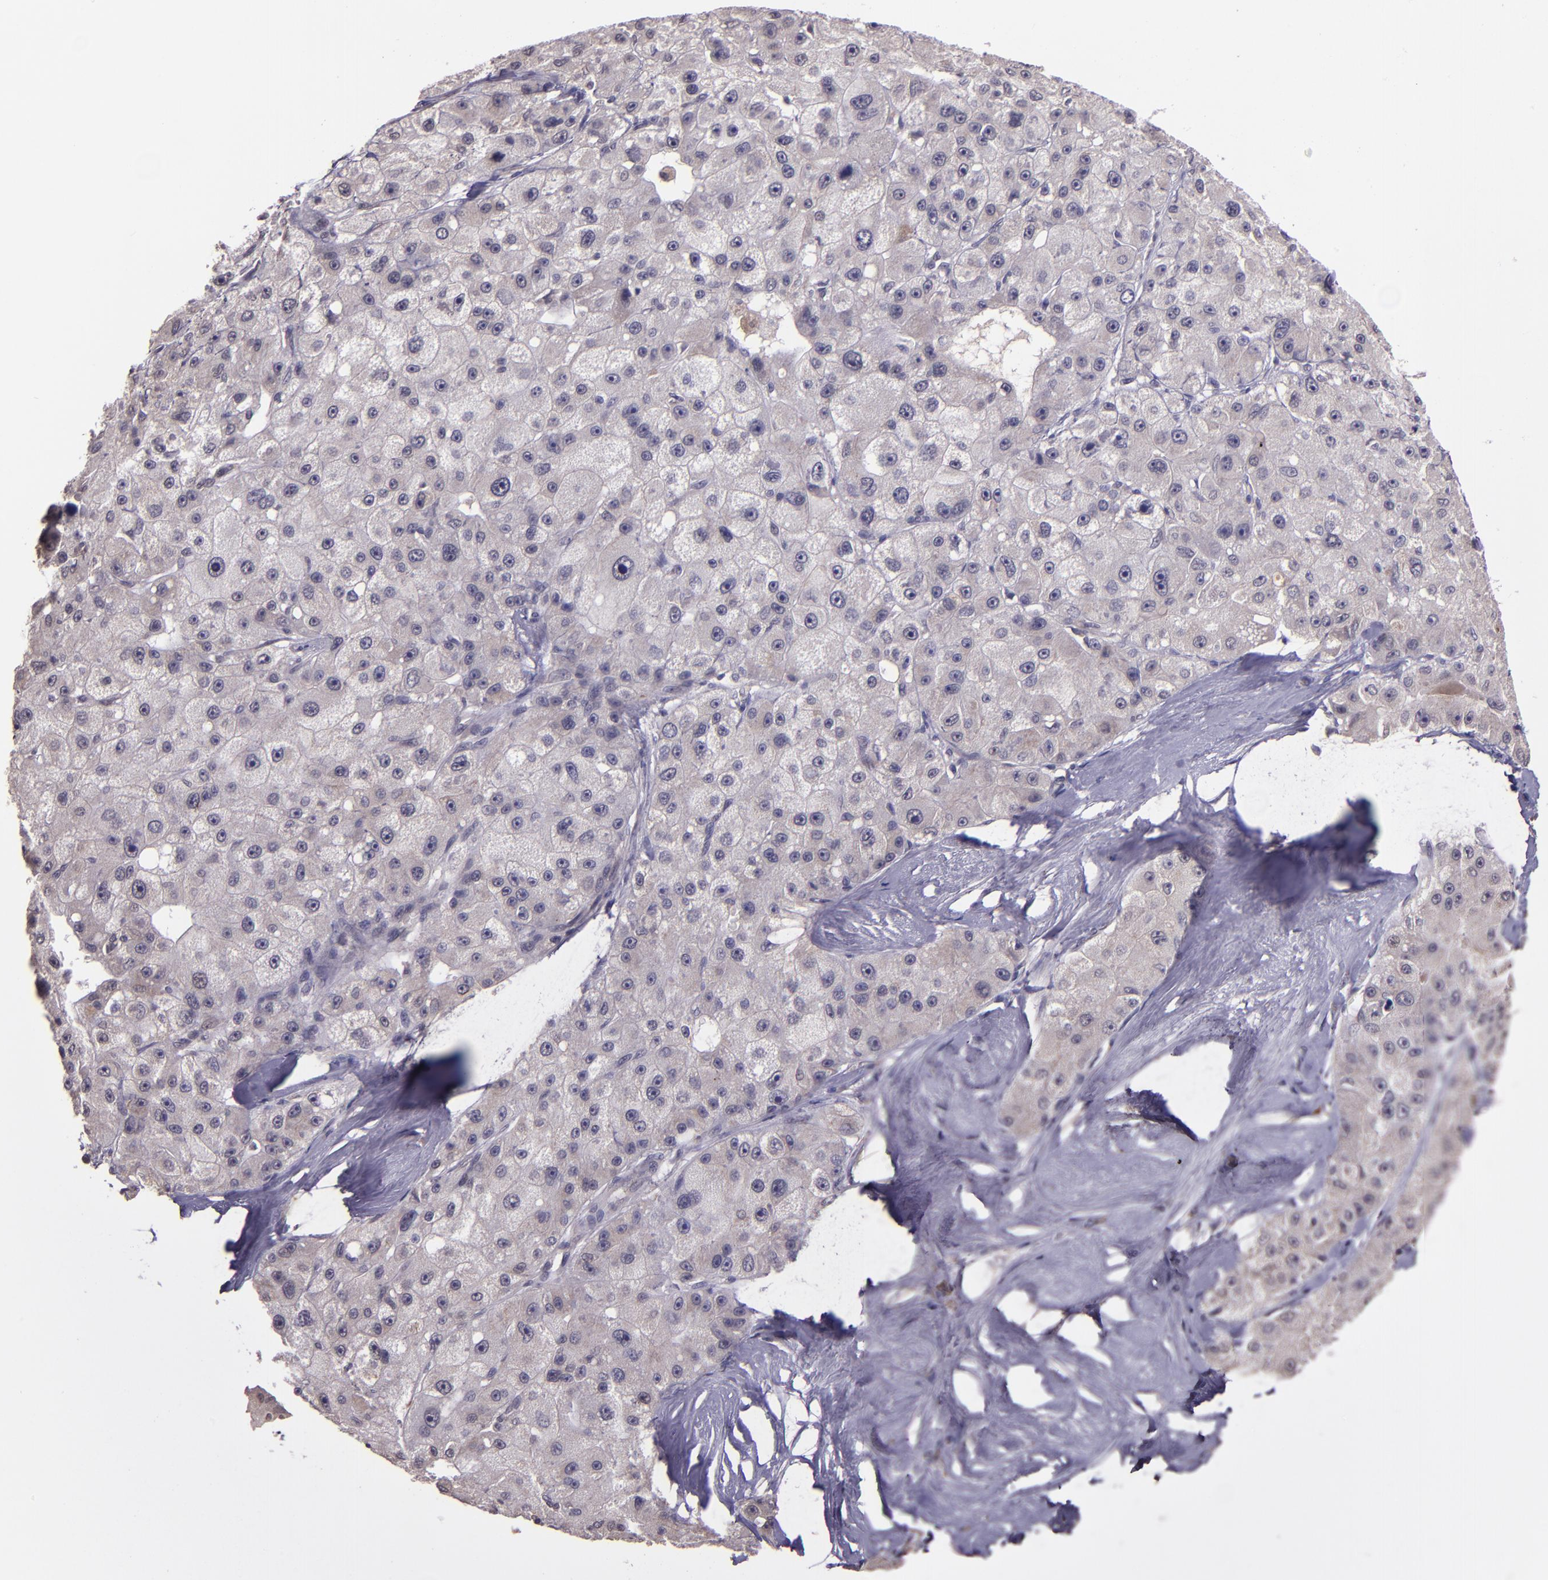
{"staining": {"intensity": "negative", "quantity": "none", "location": "none"}, "tissue": "liver cancer", "cell_type": "Tumor cells", "image_type": "cancer", "snomed": [{"axis": "morphology", "description": "Carcinoma, Hepatocellular, NOS"}, {"axis": "topography", "description": "Liver"}], "caption": "An immunohistochemistry (IHC) micrograph of liver cancer is shown. There is no staining in tumor cells of liver cancer.", "gene": "TAF7L", "patient": {"sex": "male", "age": 80}}